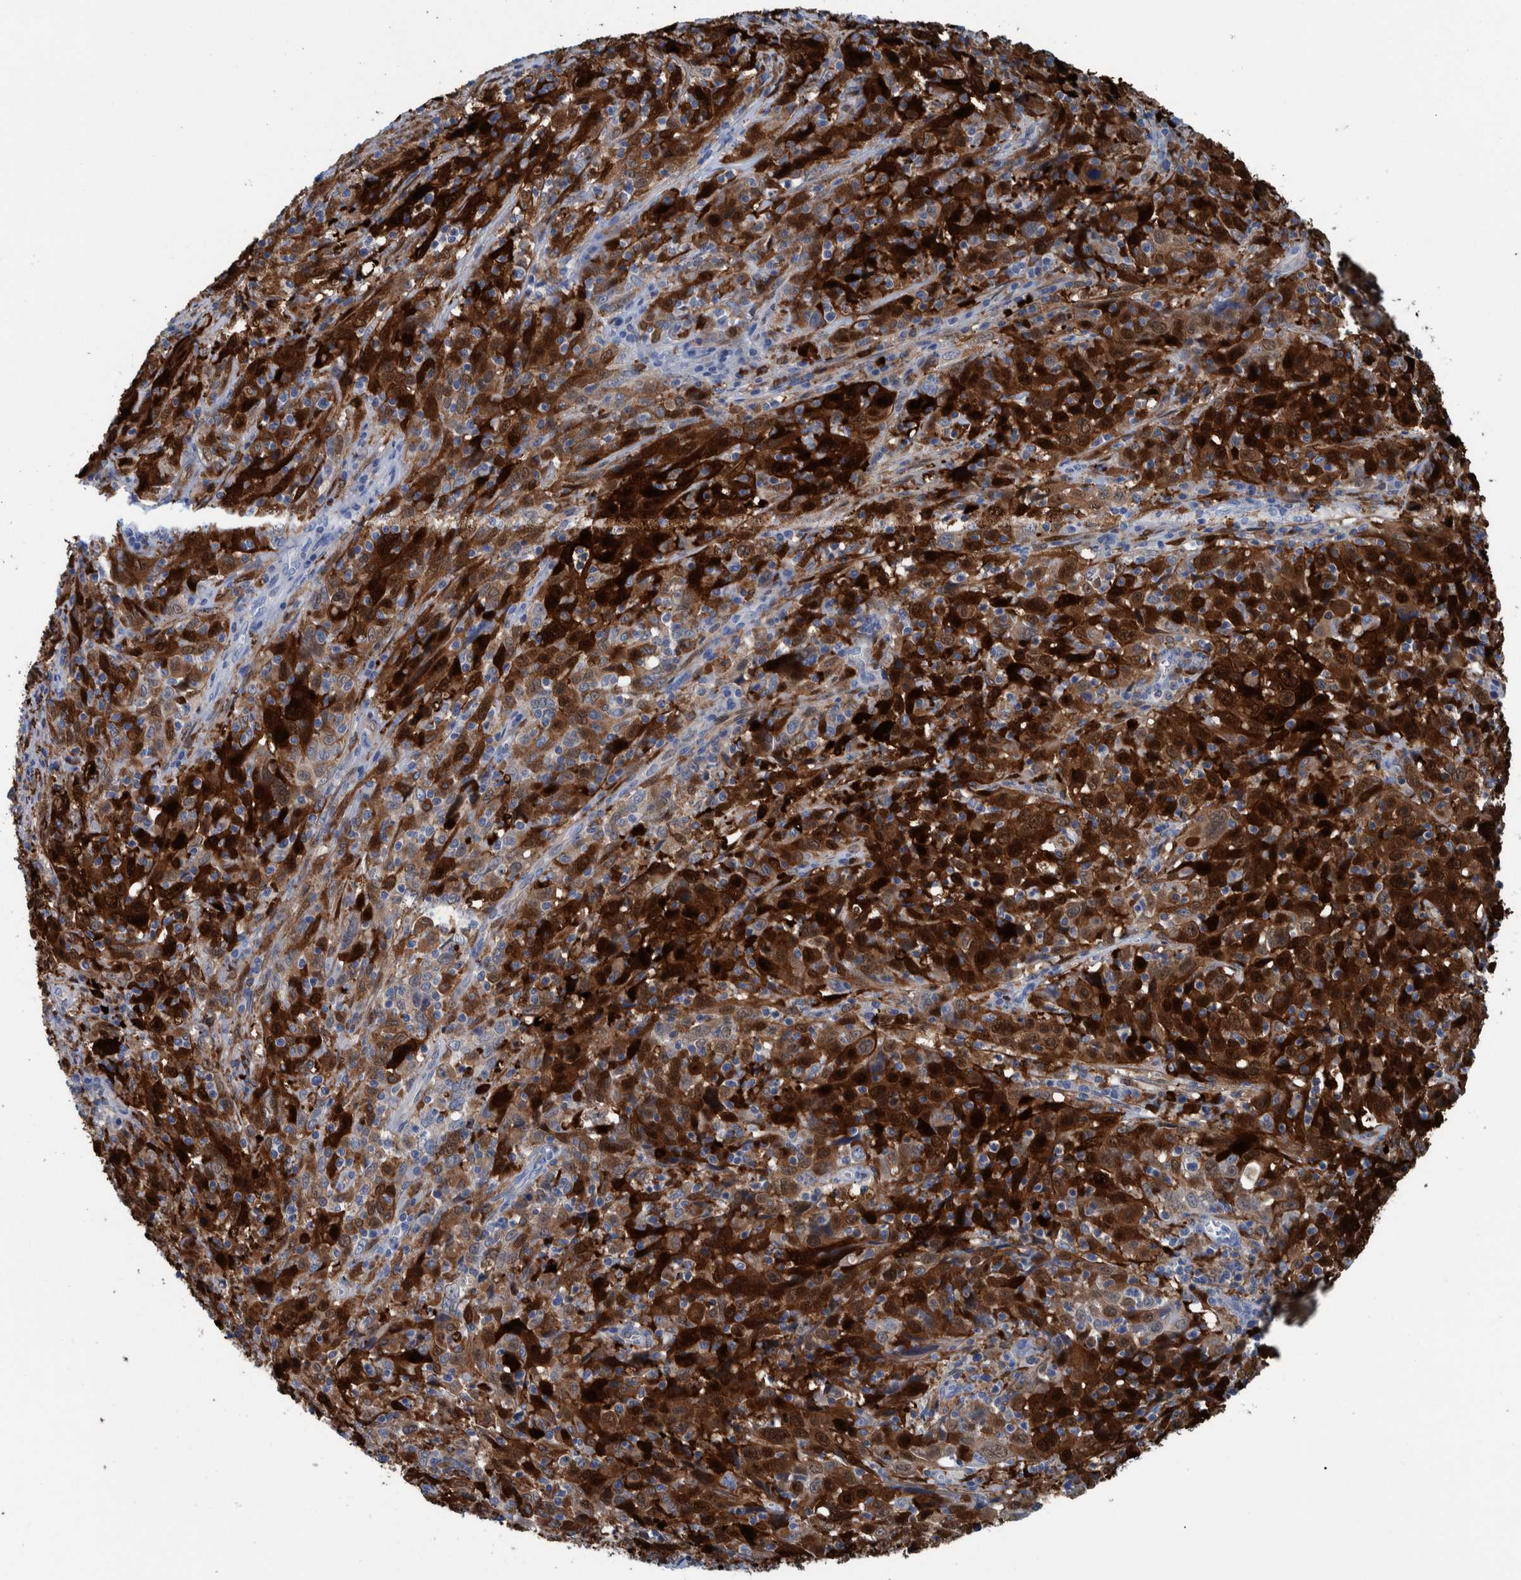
{"staining": {"intensity": "strong", "quantity": ">75%", "location": "cytoplasmic/membranous"}, "tissue": "cervical cancer", "cell_type": "Tumor cells", "image_type": "cancer", "snomed": [{"axis": "morphology", "description": "Squamous cell carcinoma, NOS"}, {"axis": "topography", "description": "Cervix"}], "caption": "Brown immunohistochemical staining in cervical cancer (squamous cell carcinoma) exhibits strong cytoplasmic/membranous staining in about >75% of tumor cells.", "gene": "IDO1", "patient": {"sex": "female", "age": 46}}